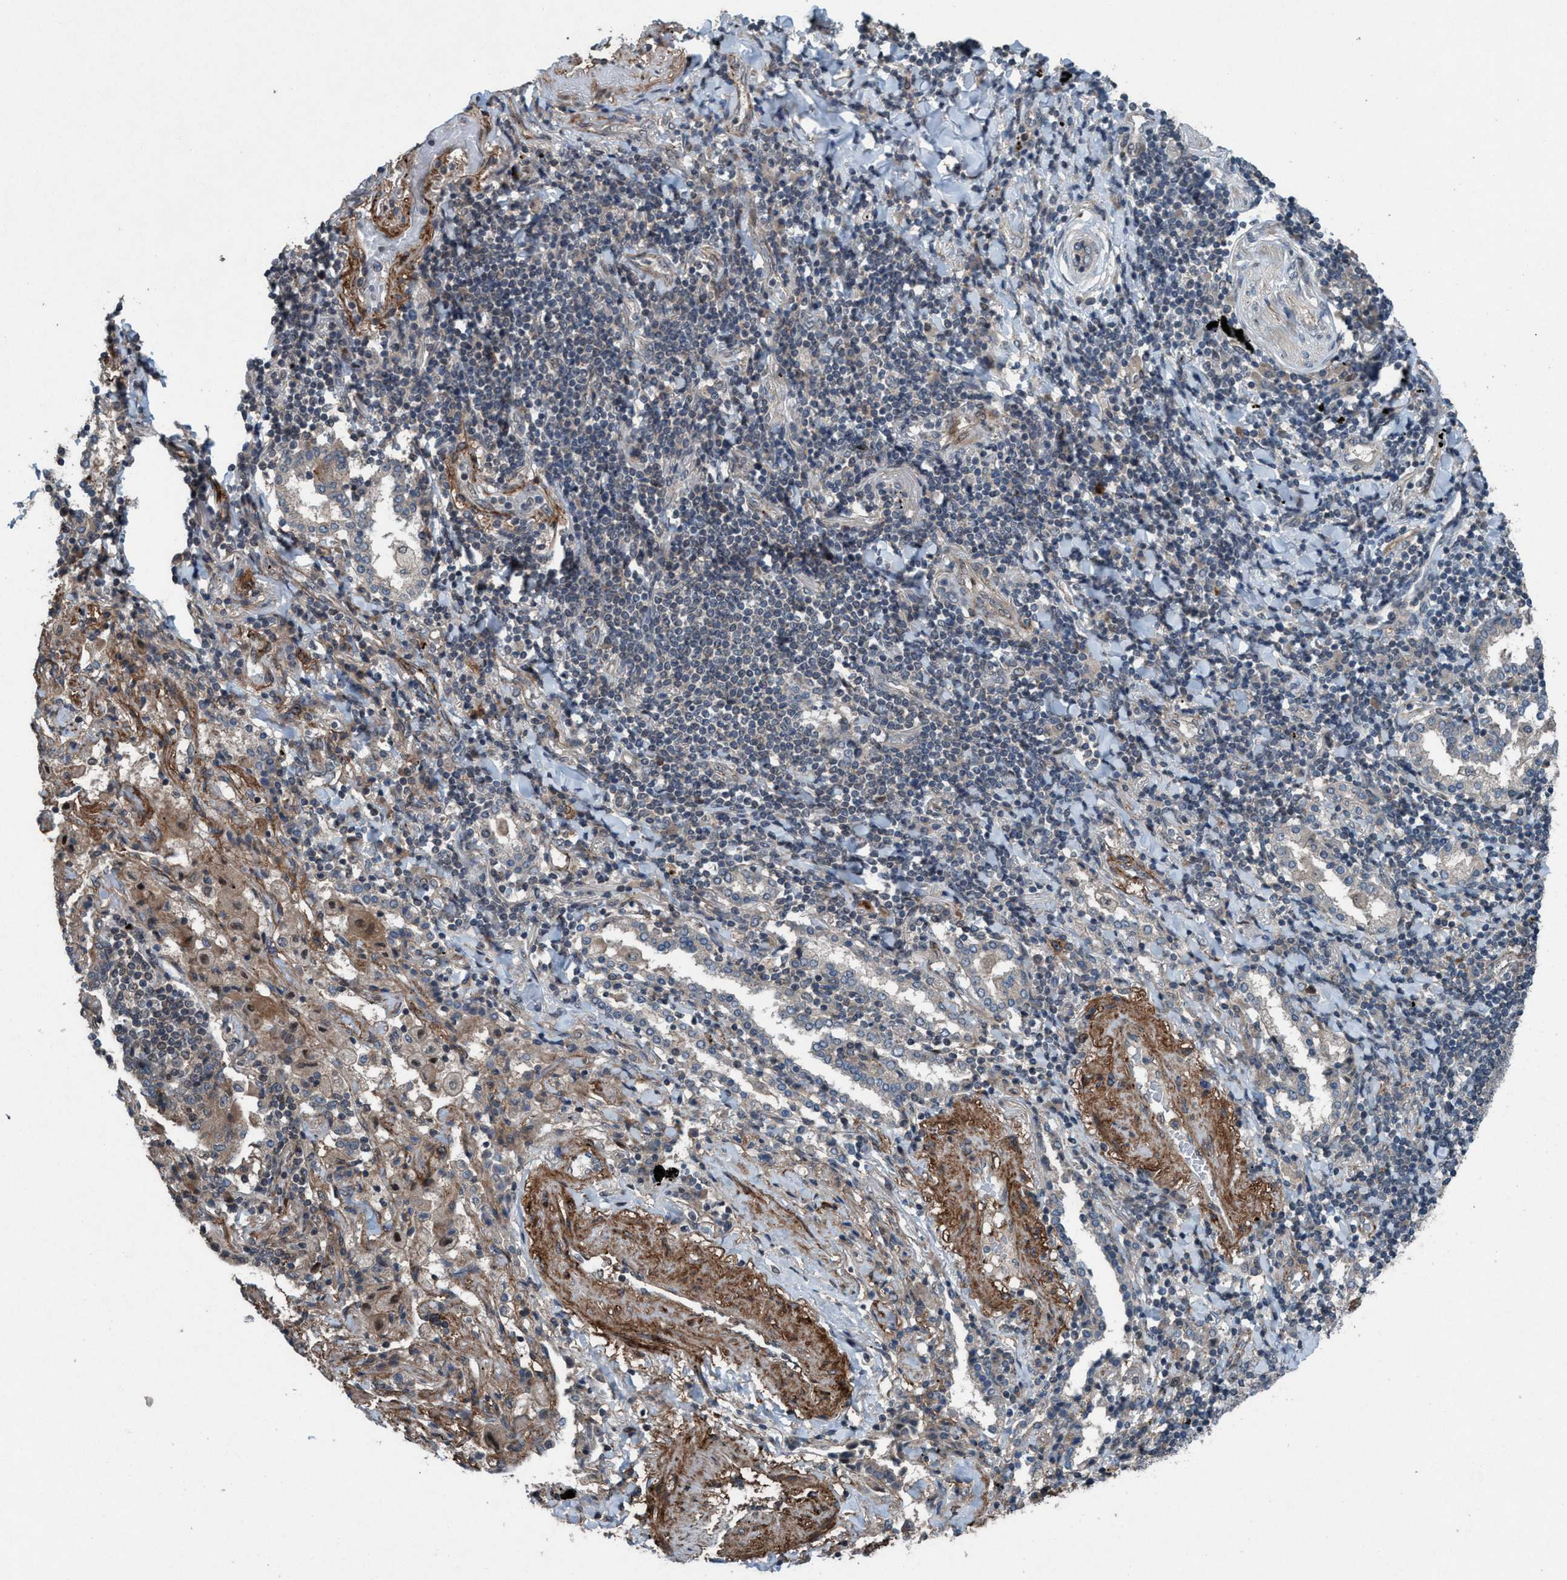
{"staining": {"intensity": "weak", "quantity": "<25%", "location": "cytoplasmic/membranous"}, "tissue": "lung cancer", "cell_type": "Tumor cells", "image_type": "cancer", "snomed": [{"axis": "morphology", "description": "Adenocarcinoma, NOS"}, {"axis": "topography", "description": "Lung"}], "caption": "High power microscopy micrograph of an IHC photomicrograph of lung cancer, revealing no significant positivity in tumor cells.", "gene": "NISCH", "patient": {"sex": "female", "age": 65}}